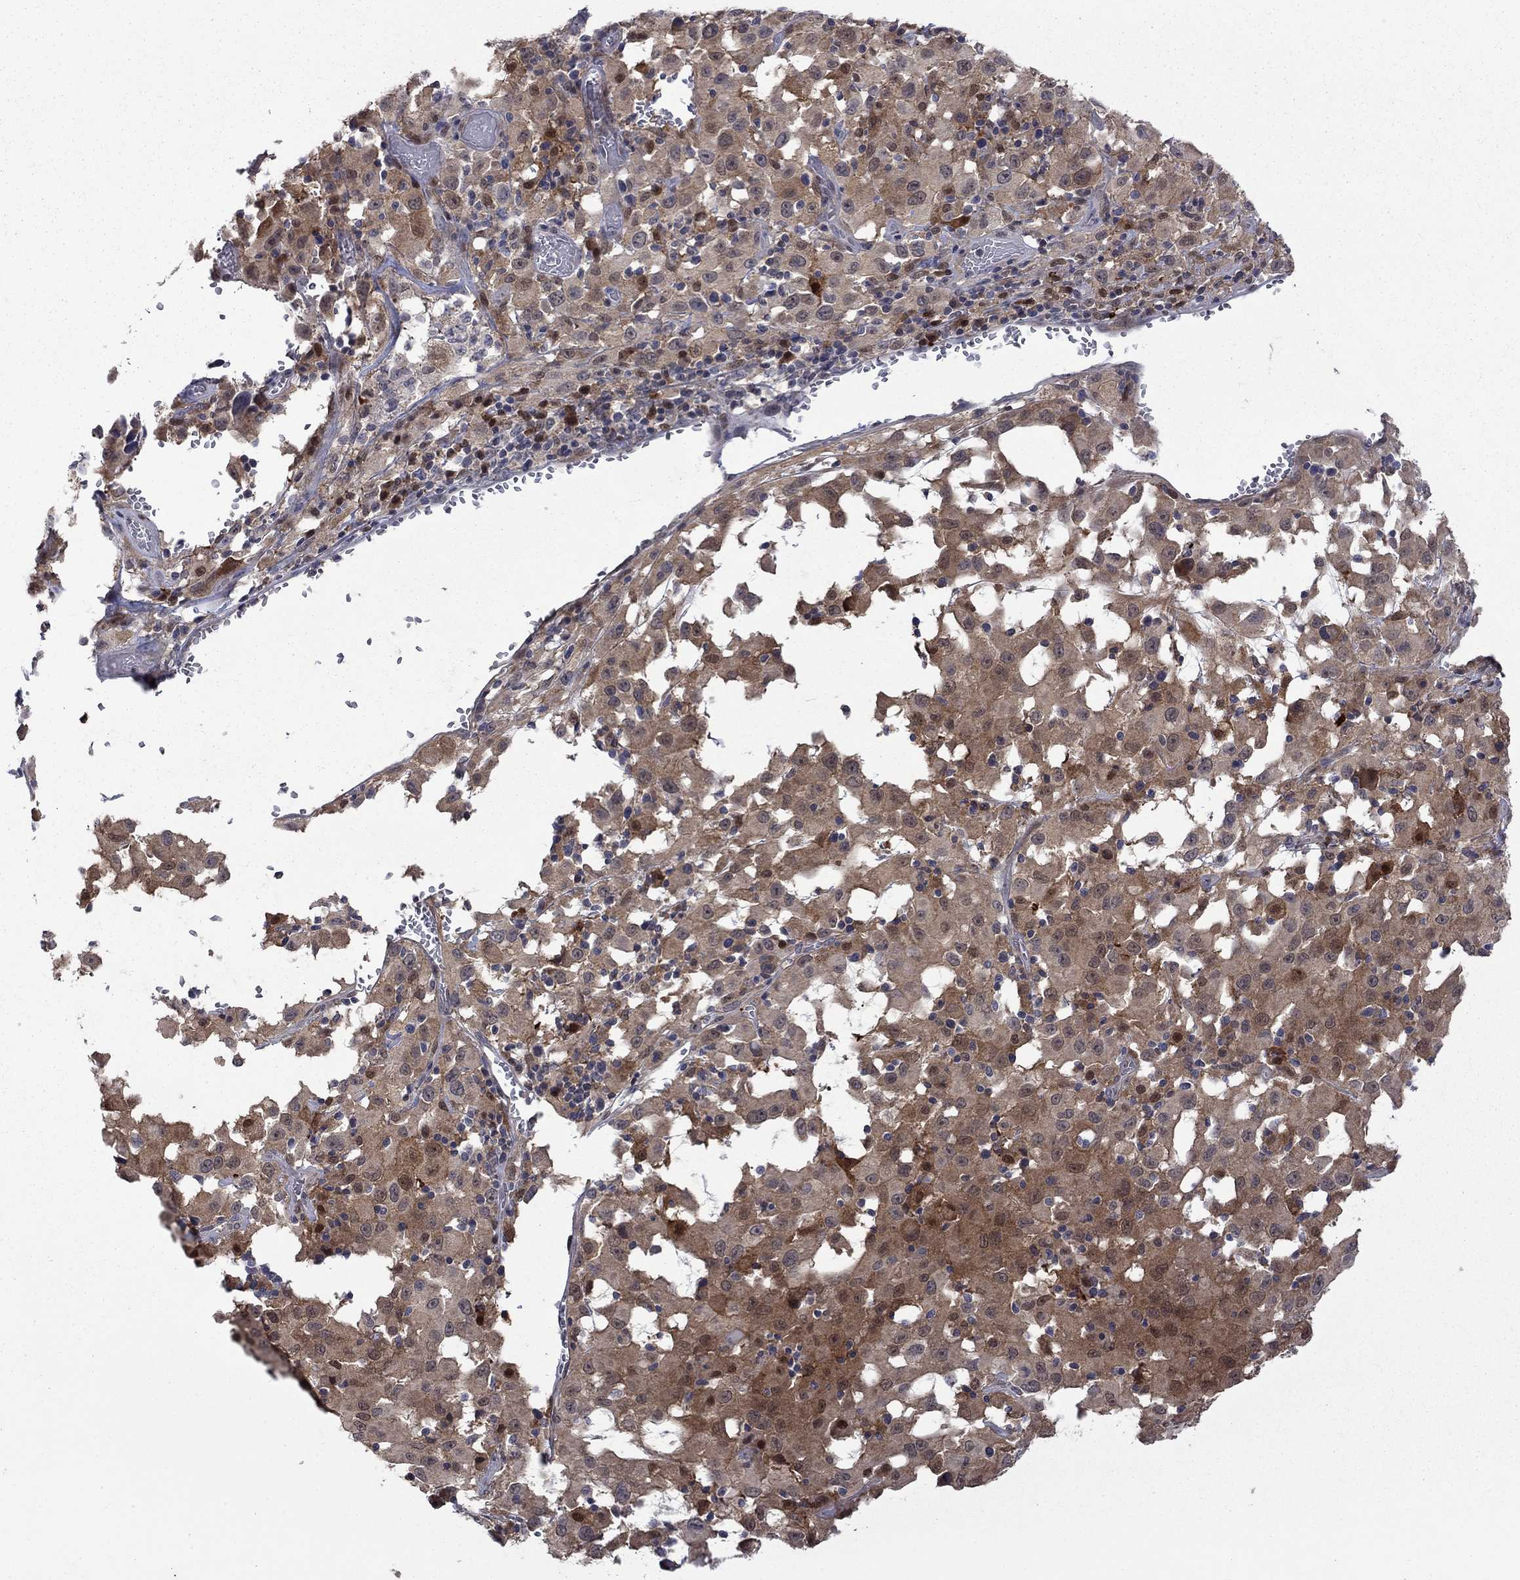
{"staining": {"intensity": "moderate", "quantity": "25%-75%", "location": "cytoplasmic/membranous"}, "tissue": "melanoma", "cell_type": "Tumor cells", "image_type": "cancer", "snomed": [{"axis": "morphology", "description": "Malignant melanoma, Metastatic site"}, {"axis": "topography", "description": "Lymph node"}], "caption": "Tumor cells display moderate cytoplasmic/membranous positivity in approximately 25%-75% of cells in melanoma. (brown staining indicates protein expression, while blue staining denotes nuclei).", "gene": "CBR1", "patient": {"sex": "male", "age": 50}}